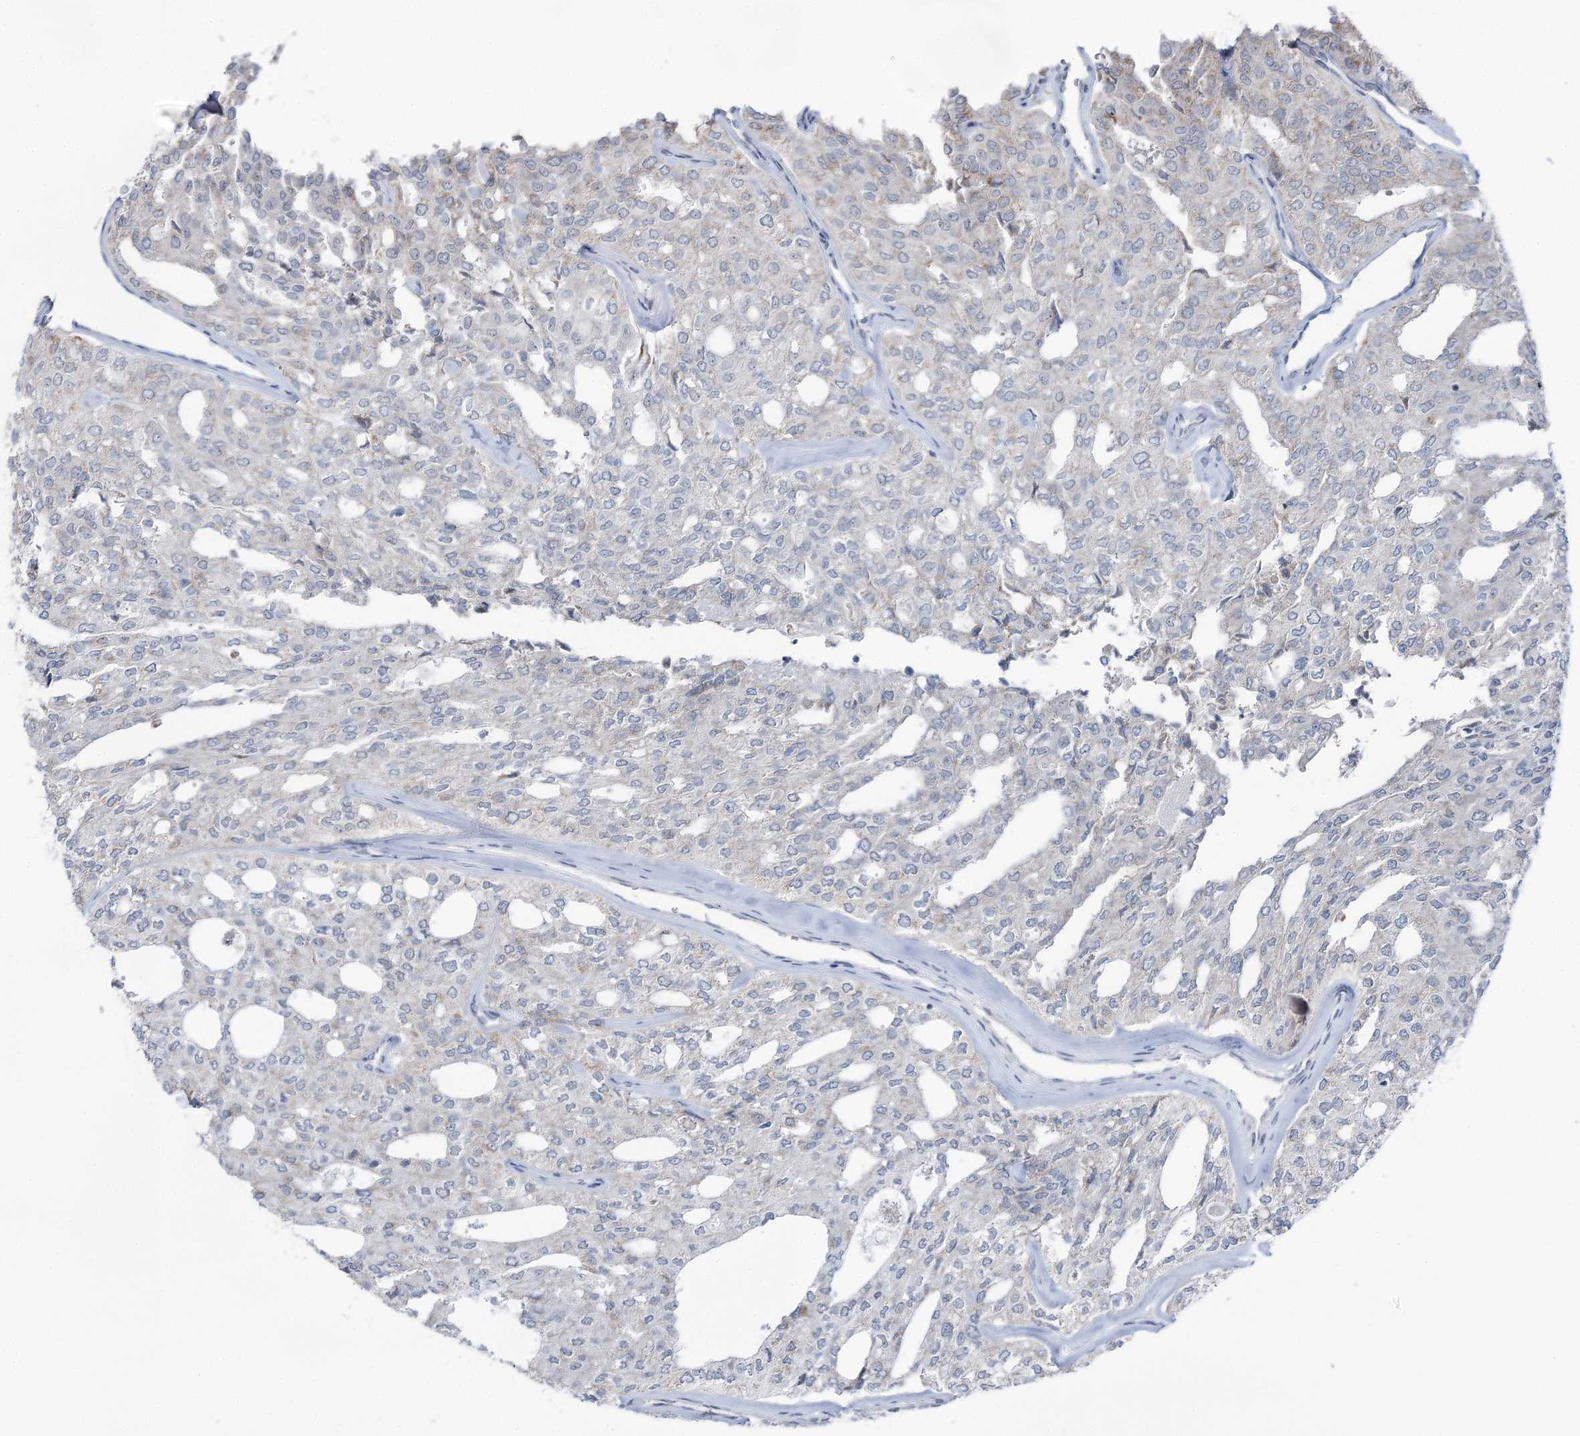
{"staining": {"intensity": "negative", "quantity": "none", "location": "none"}, "tissue": "thyroid cancer", "cell_type": "Tumor cells", "image_type": "cancer", "snomed": [{"axis": "morphology", "description": "Follicular adenoma carcinoma, NOS"}, {"axis": "topography", "description": "Thyroid gland"}], "caption": "An immunohistochemistry photomicrograph of follicular adenoma carcinoma (thyroid) is shown. There is no staining in tumor cells of follicular adenoma carcinoma (thyroid).", "gene": "STEEP1", "patient": {"sex": "male", "age": 75}}